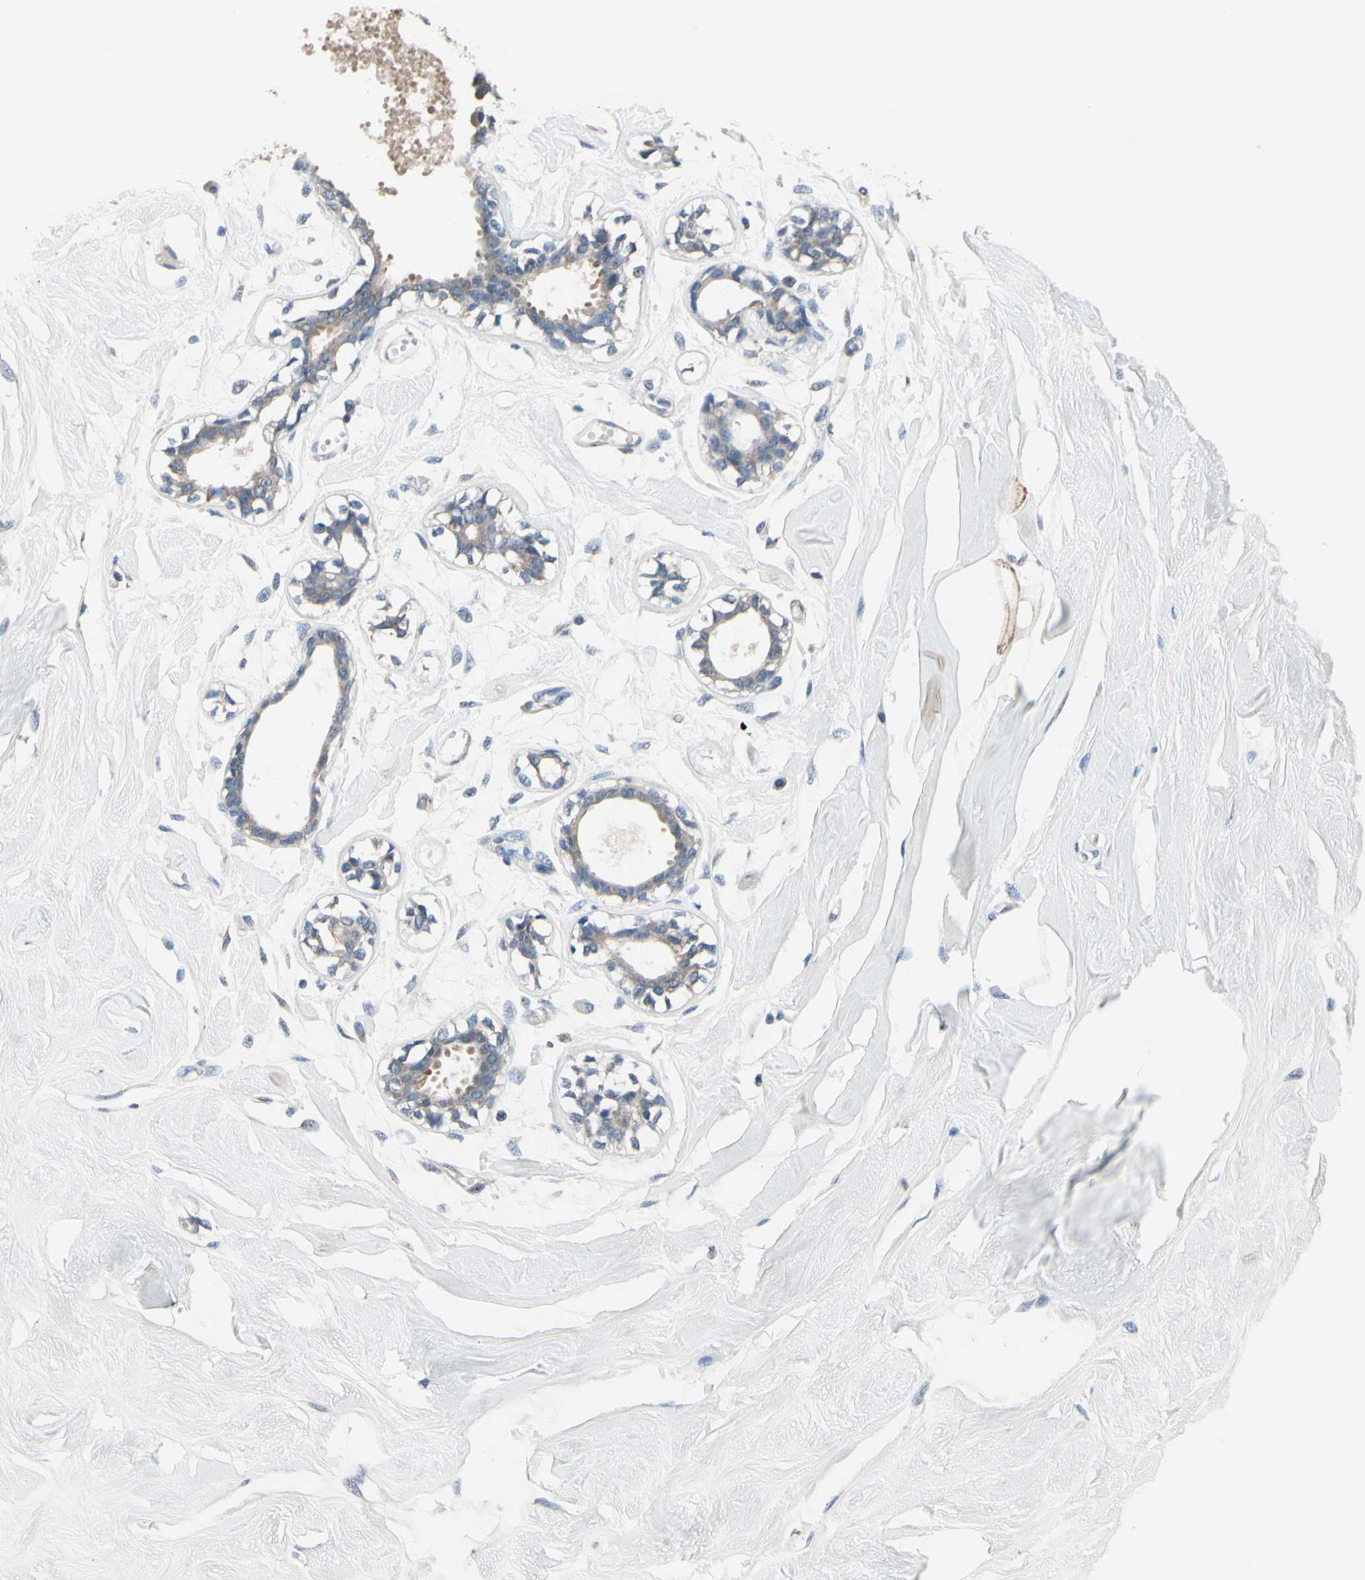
{"staining": {"intensity": "strong", "quantity": ">75%", "location": "cytoplasmic/membranous"}, "tissue": "breast", "cell_type": "Adipocytes", "image_type": "normal", "snomed": [{"axis": "morphology", "description": "Normal tissue, NOS"}, {"axis": "topography", "description": "Breast"}, {"axis": "topography", "description": "Soft tissue"}], "caption": "High-magnification brightfield microscopy of benign breast stained with DAB (3,3'-diaminobenzidine) (brown) and counterstained with hematoxylin (blue). adipocytes exhibit strong cytoplasmic/membranous expression is identified in about>75% of cells.", "gene": "PRKAR2B", "patient": {"sex": "female", "age": 25}}